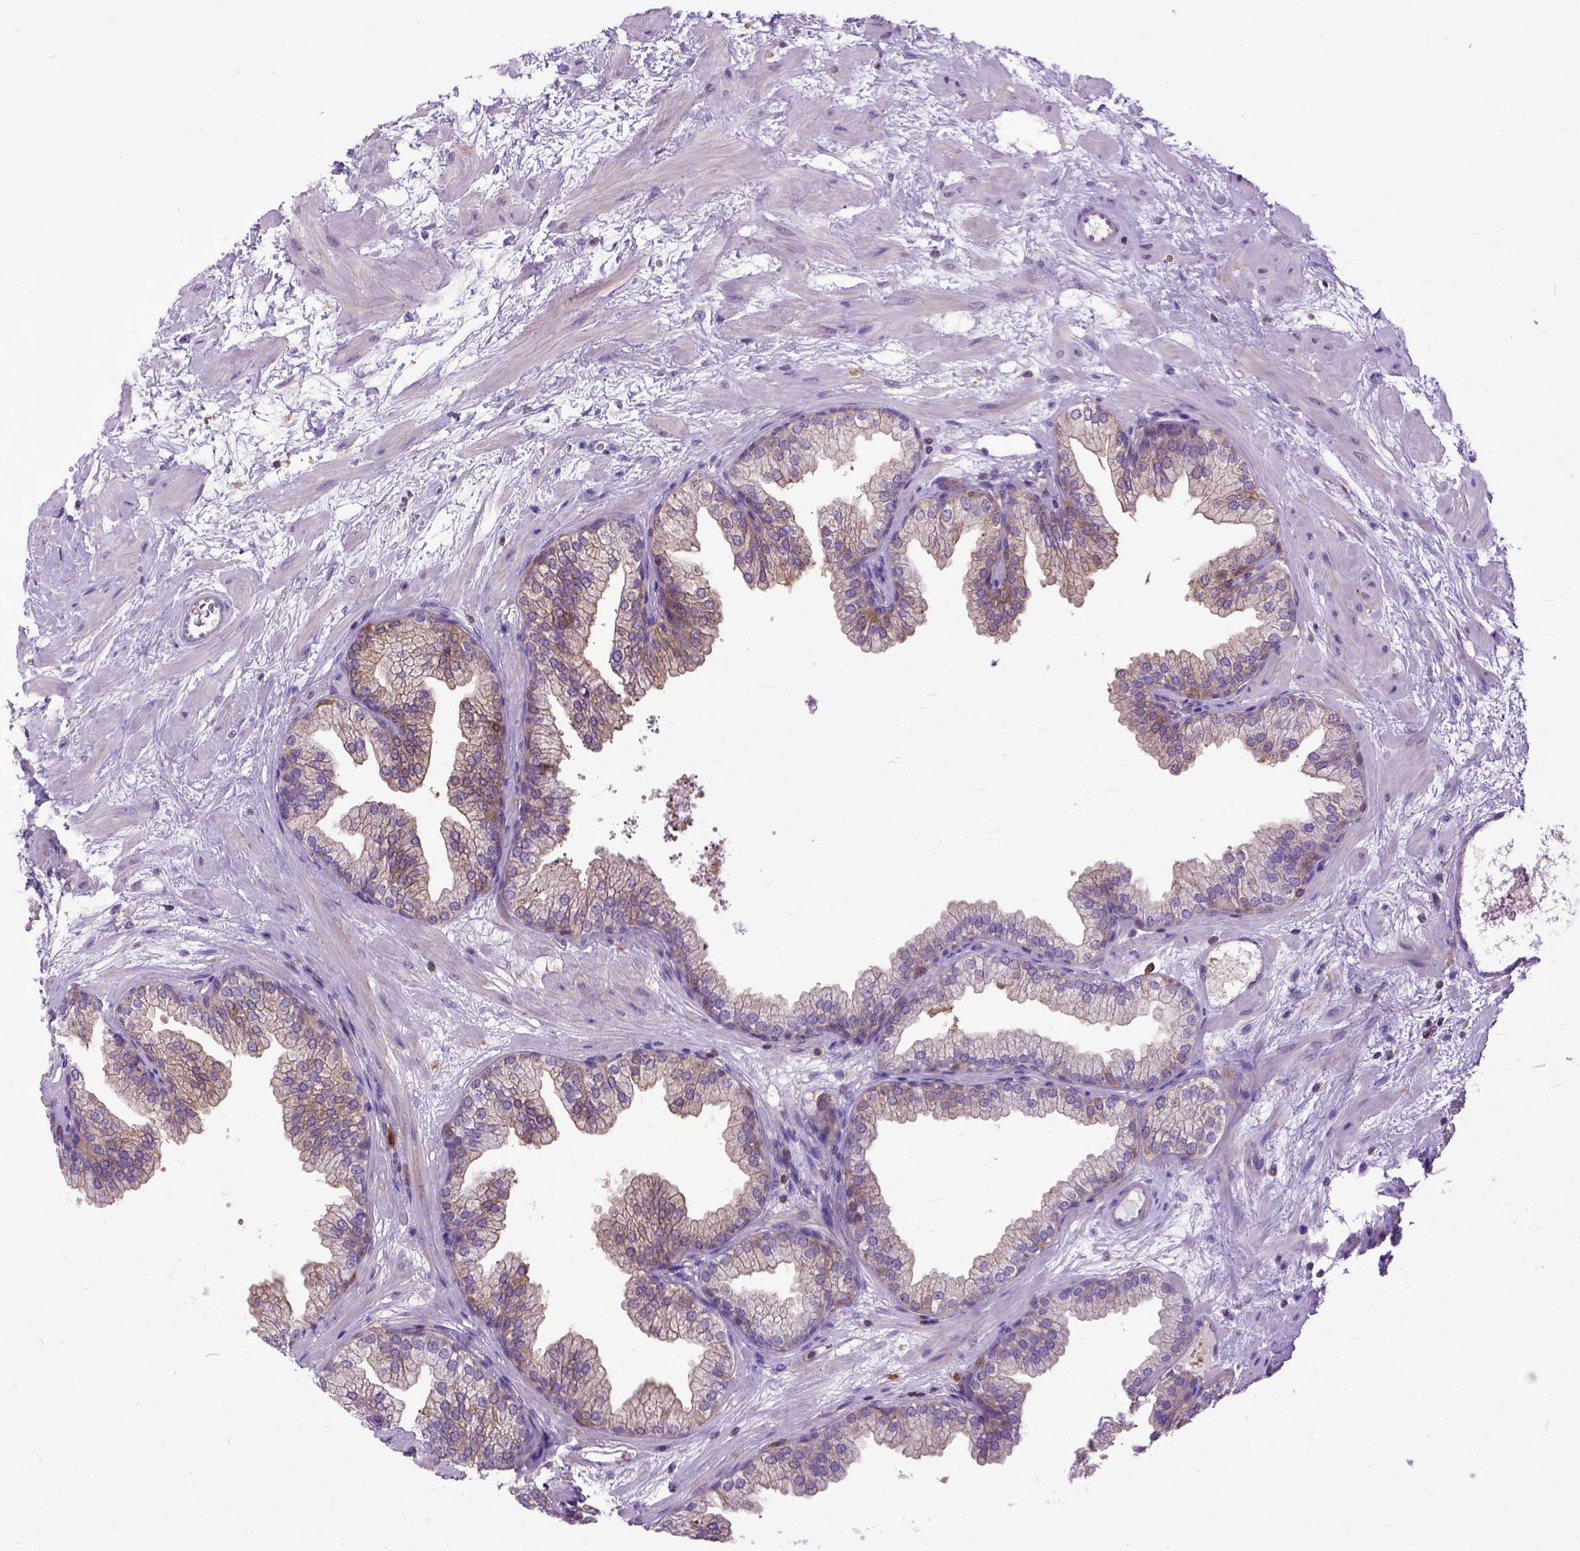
{"staining": {"intensity": "weak", "quantity": "25%-75%", "location": "cytoplasmic/membranous"}, "tissue": "prostate", "cell_type": "Glandular cells", "image_type": "normal", "snomed": [{"axis": "morphology", "description": "Normal tissue, NOS"}, {"axis": "topography", "description": "Prostate"}], "caption": "Approximately 25%-75% of glandular cells in benign human prostate reveal weak cytoplasmic/membranous protein positivity as visualized by brown immunohistochemical staining.", "gene": "NAMPT", "patient": {"sex": "male", "age": 37}}